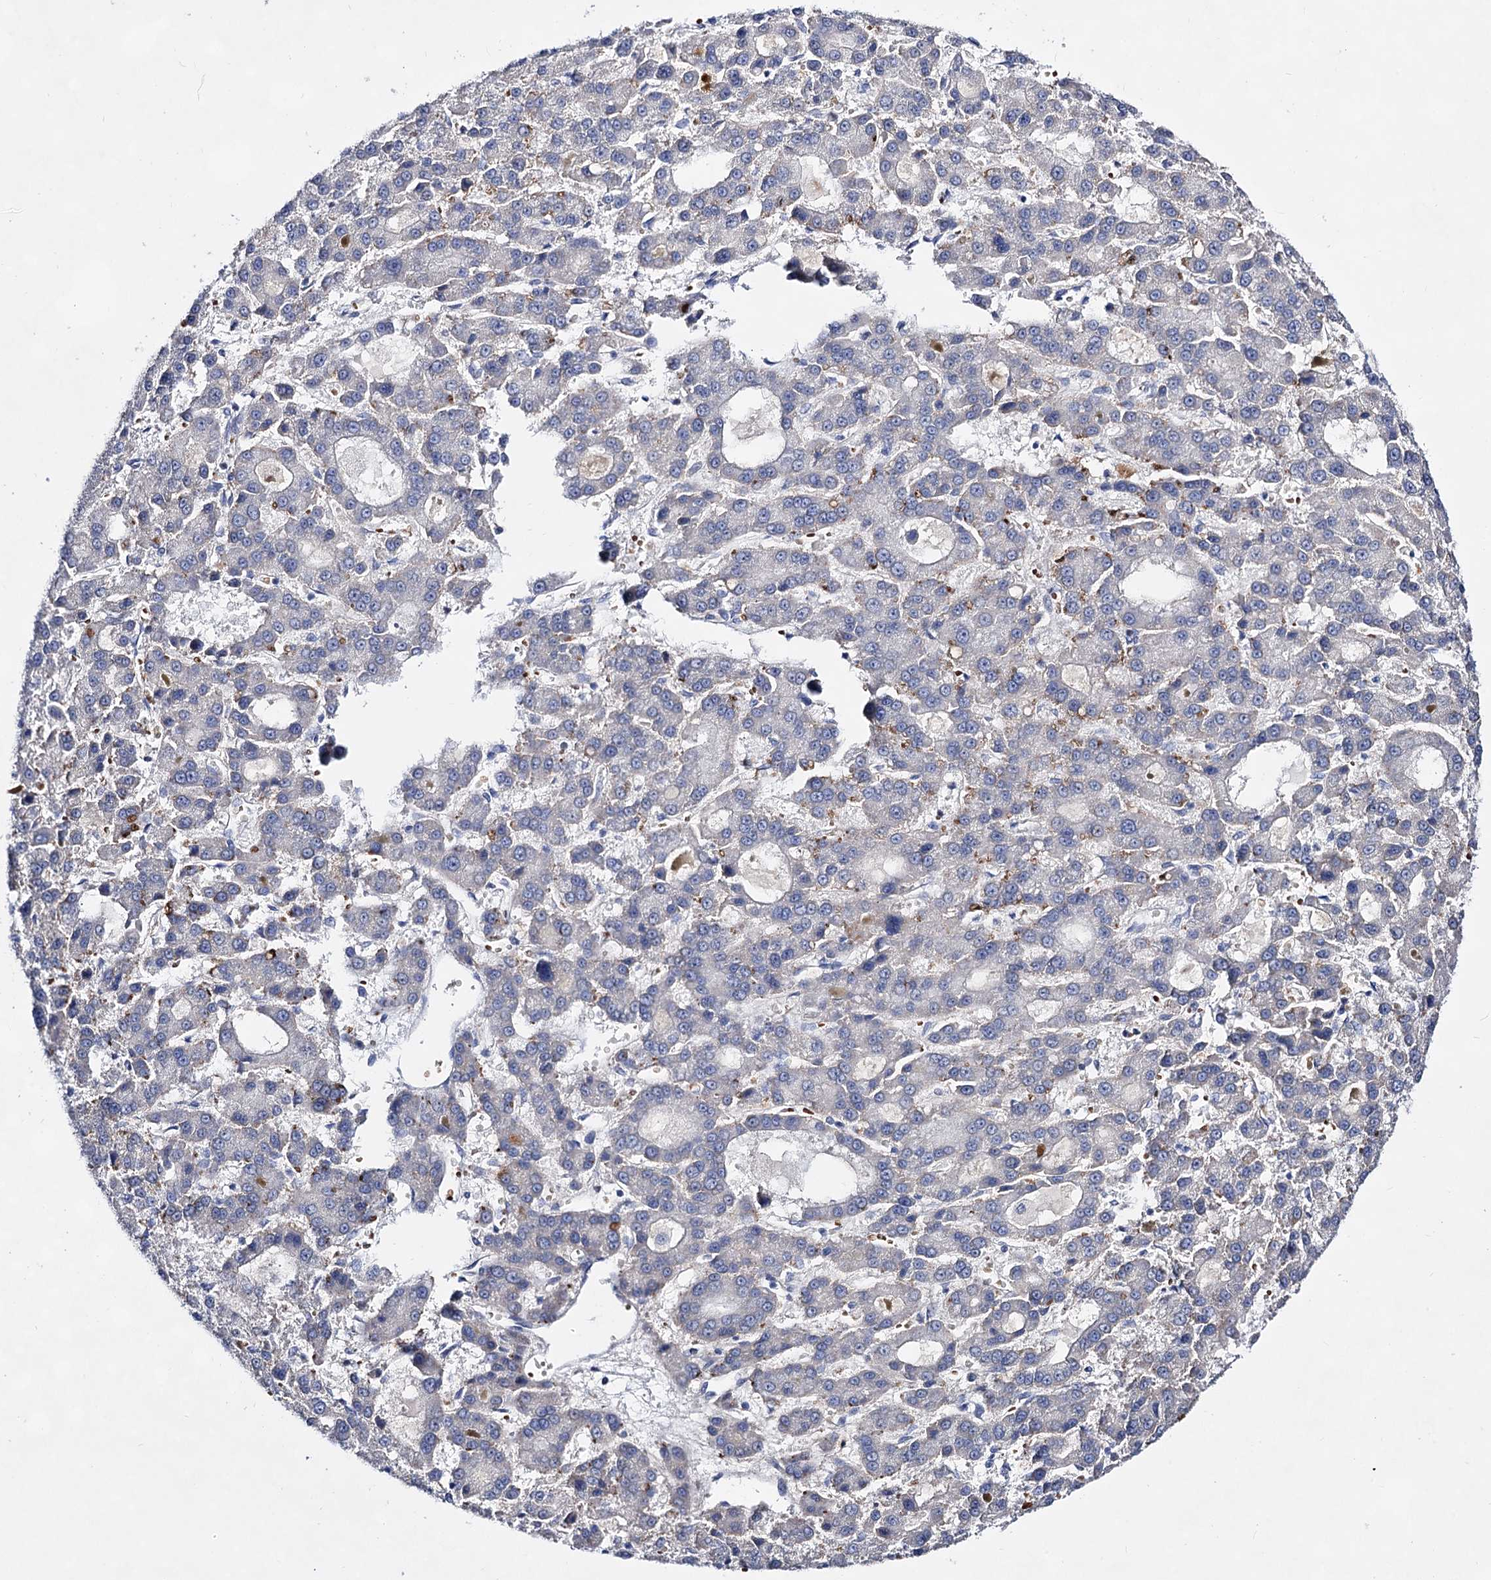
{"staining": {"intensity": "negative", "quantity": "none", "location": "none"}, "tissue": "liver cancer", "cell_type": "Tumor cells", "image_type": "cancer", "snomed": [{"axis": "morphology", "description": "Carcinoma, Hepatocellular, NOS"}, {"axis": "topography", "description": "Liver"}], "caption": "Image shows no significant protein staining in tumor cells of liver cancer (hepatocellular carcinoma). Nuclei are stained in blue.", "gene": "PLIN1", "patient": {"sex": "male", "age": 70}}